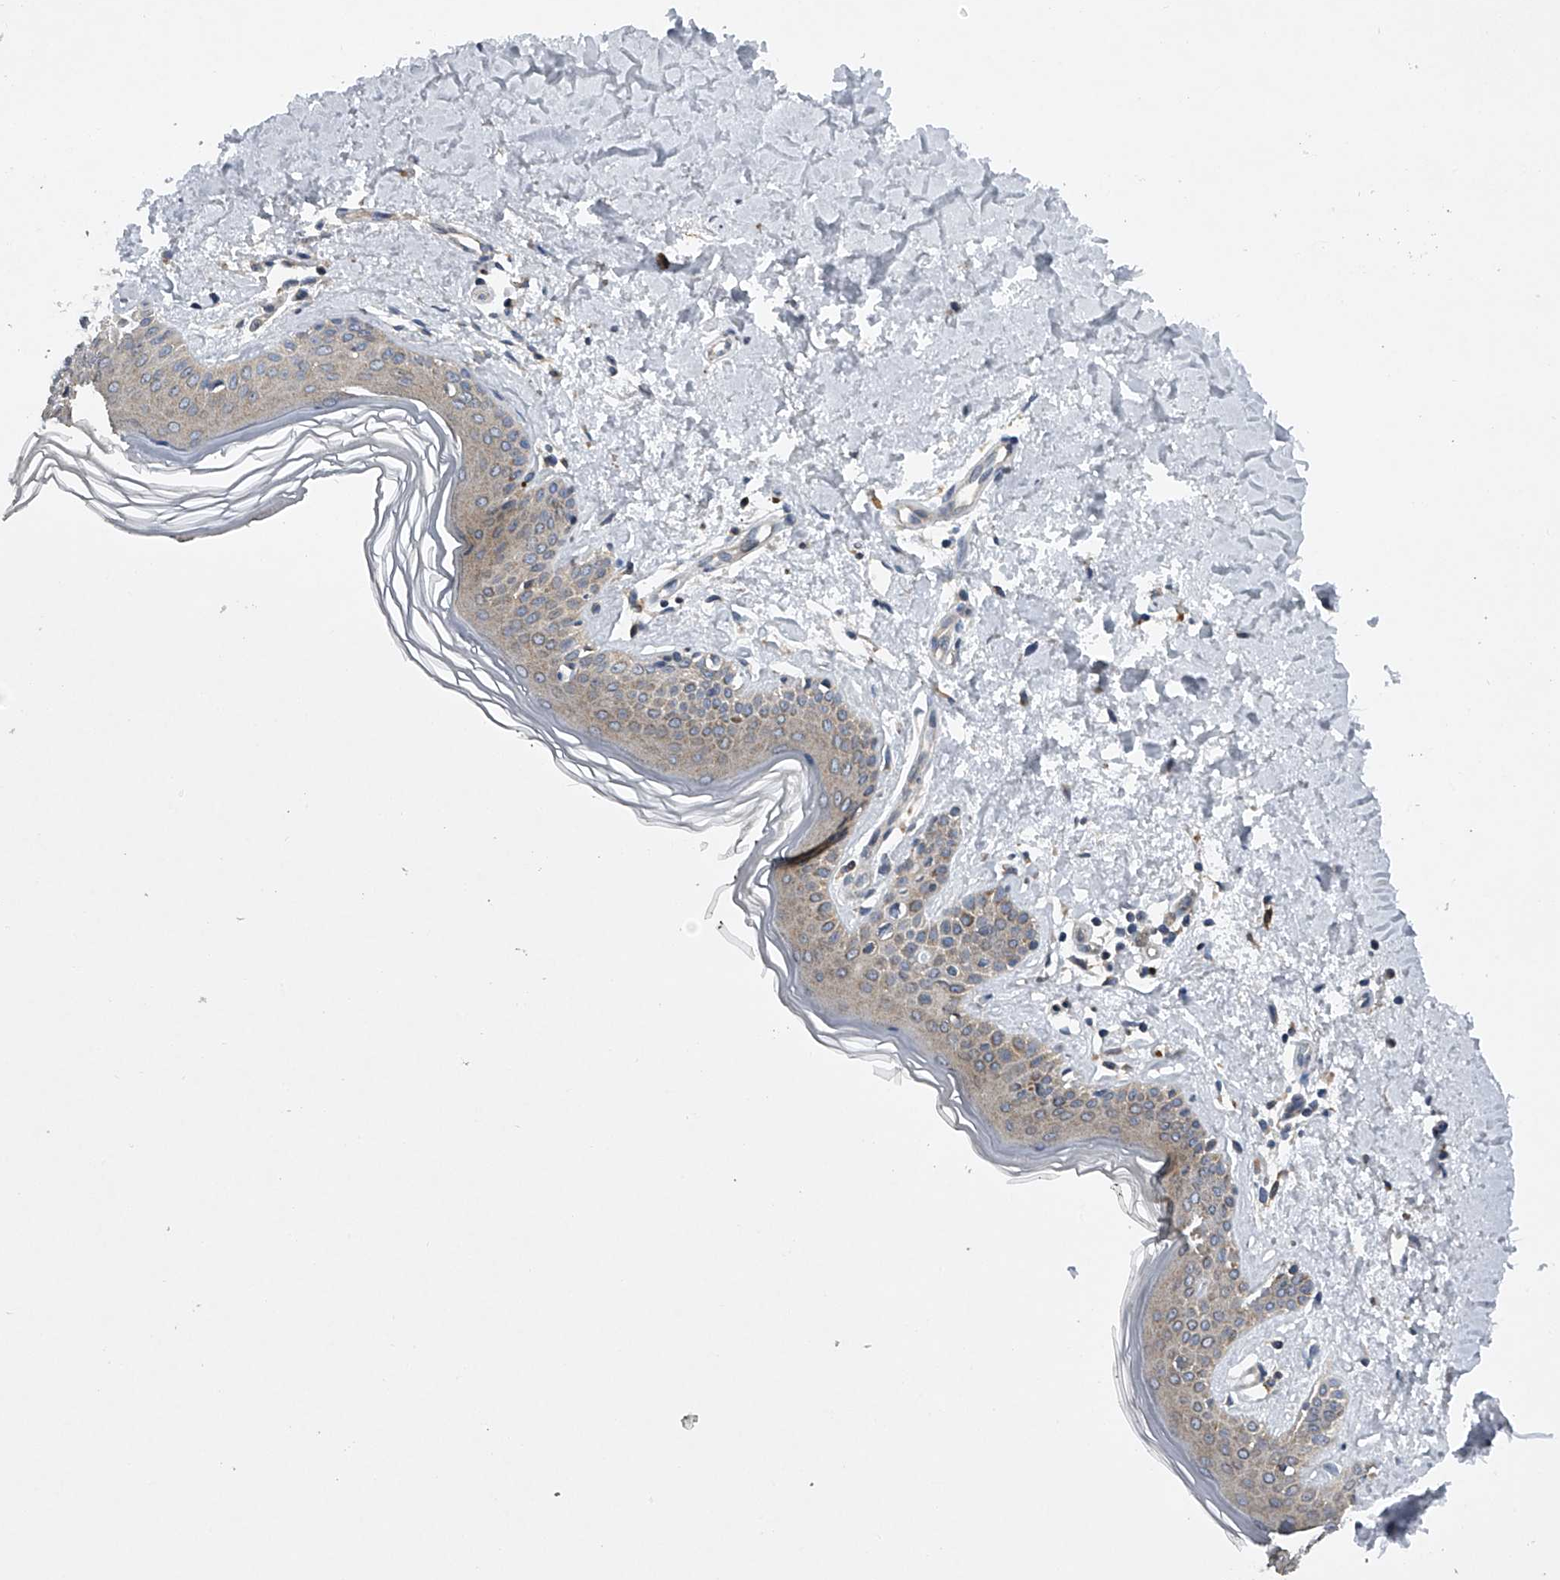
{"staining": {"intensity": "negative", "quantity": "none", "location": "none"}, "tissue": "skin", "cell_type": "Fibroblasts", "image_type": "normal", "snomed": [{"axis": "morphology", "description": "Normal tissue, NOS"}, {"axis": "topography", "description": "Skin"}], "caption": "Immunohistochemistry histopathology image of benign skin: human skin stained with DAB (3,3'-diaminobenzidine) exhibits no significant protein positivity in fibroblasts.", "gene": "RNF5", "patient": {"sex": "female", "age": 64}}